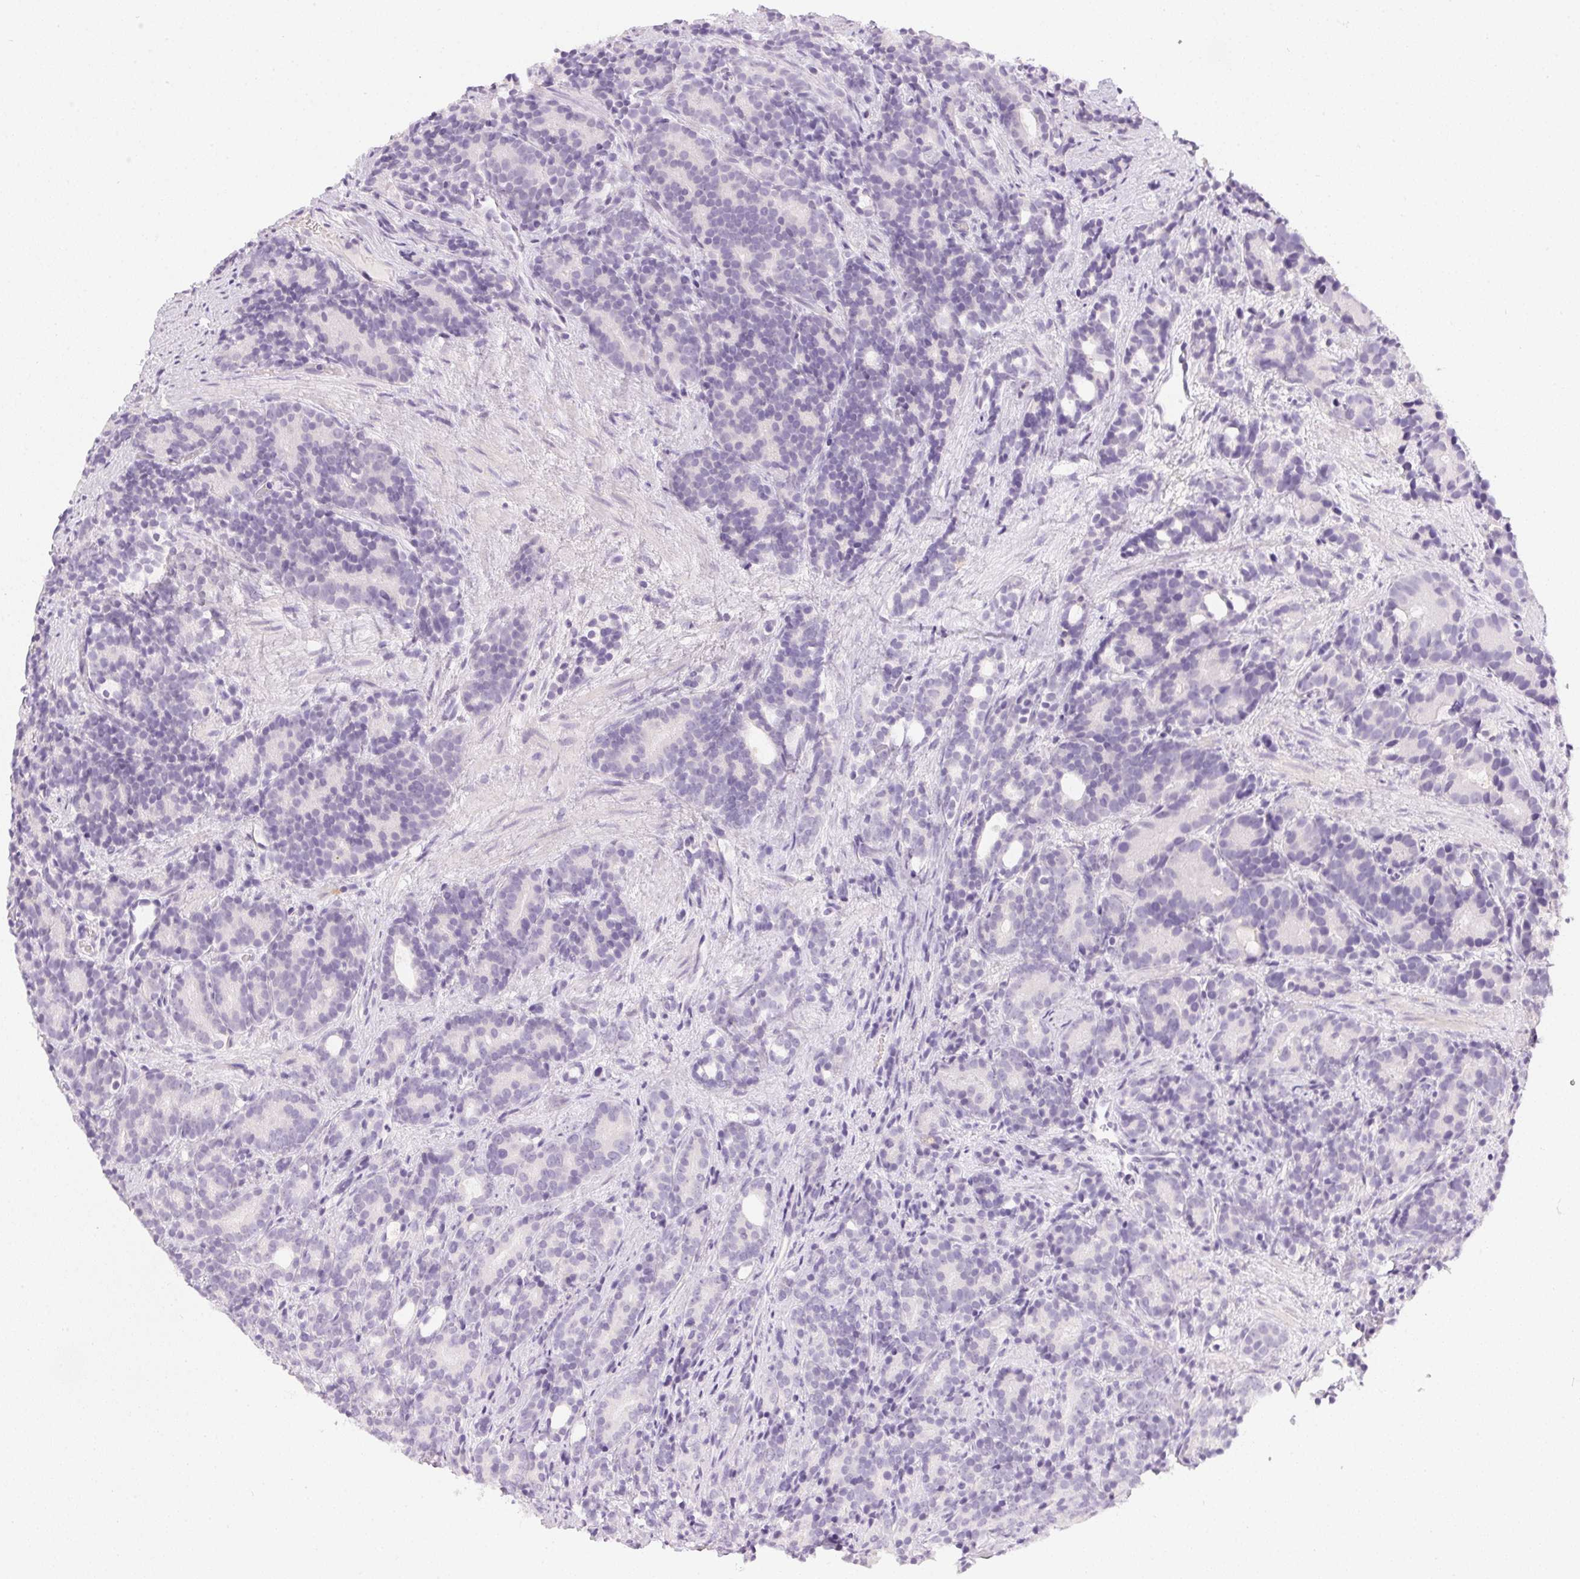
{"staining": {"intensity": "negative", "quantity": "none", "location": "none"}, "tissue": "prostate cancer", "cell_type": "Tumor cells", "image_type": "cancer", "snomed": [{"axis": "morphology", "description": "Adenocarcinoma, High grade"}, {"axis": "topography", "description": "Prostate"}], "caption": "An image of prostate cancer (adenocarcinoma (high-grade)) stained for a protein displays no brown staining in tumor cells.", "gene": "PPY", "patient": {"sex": "male", "age": 84}}